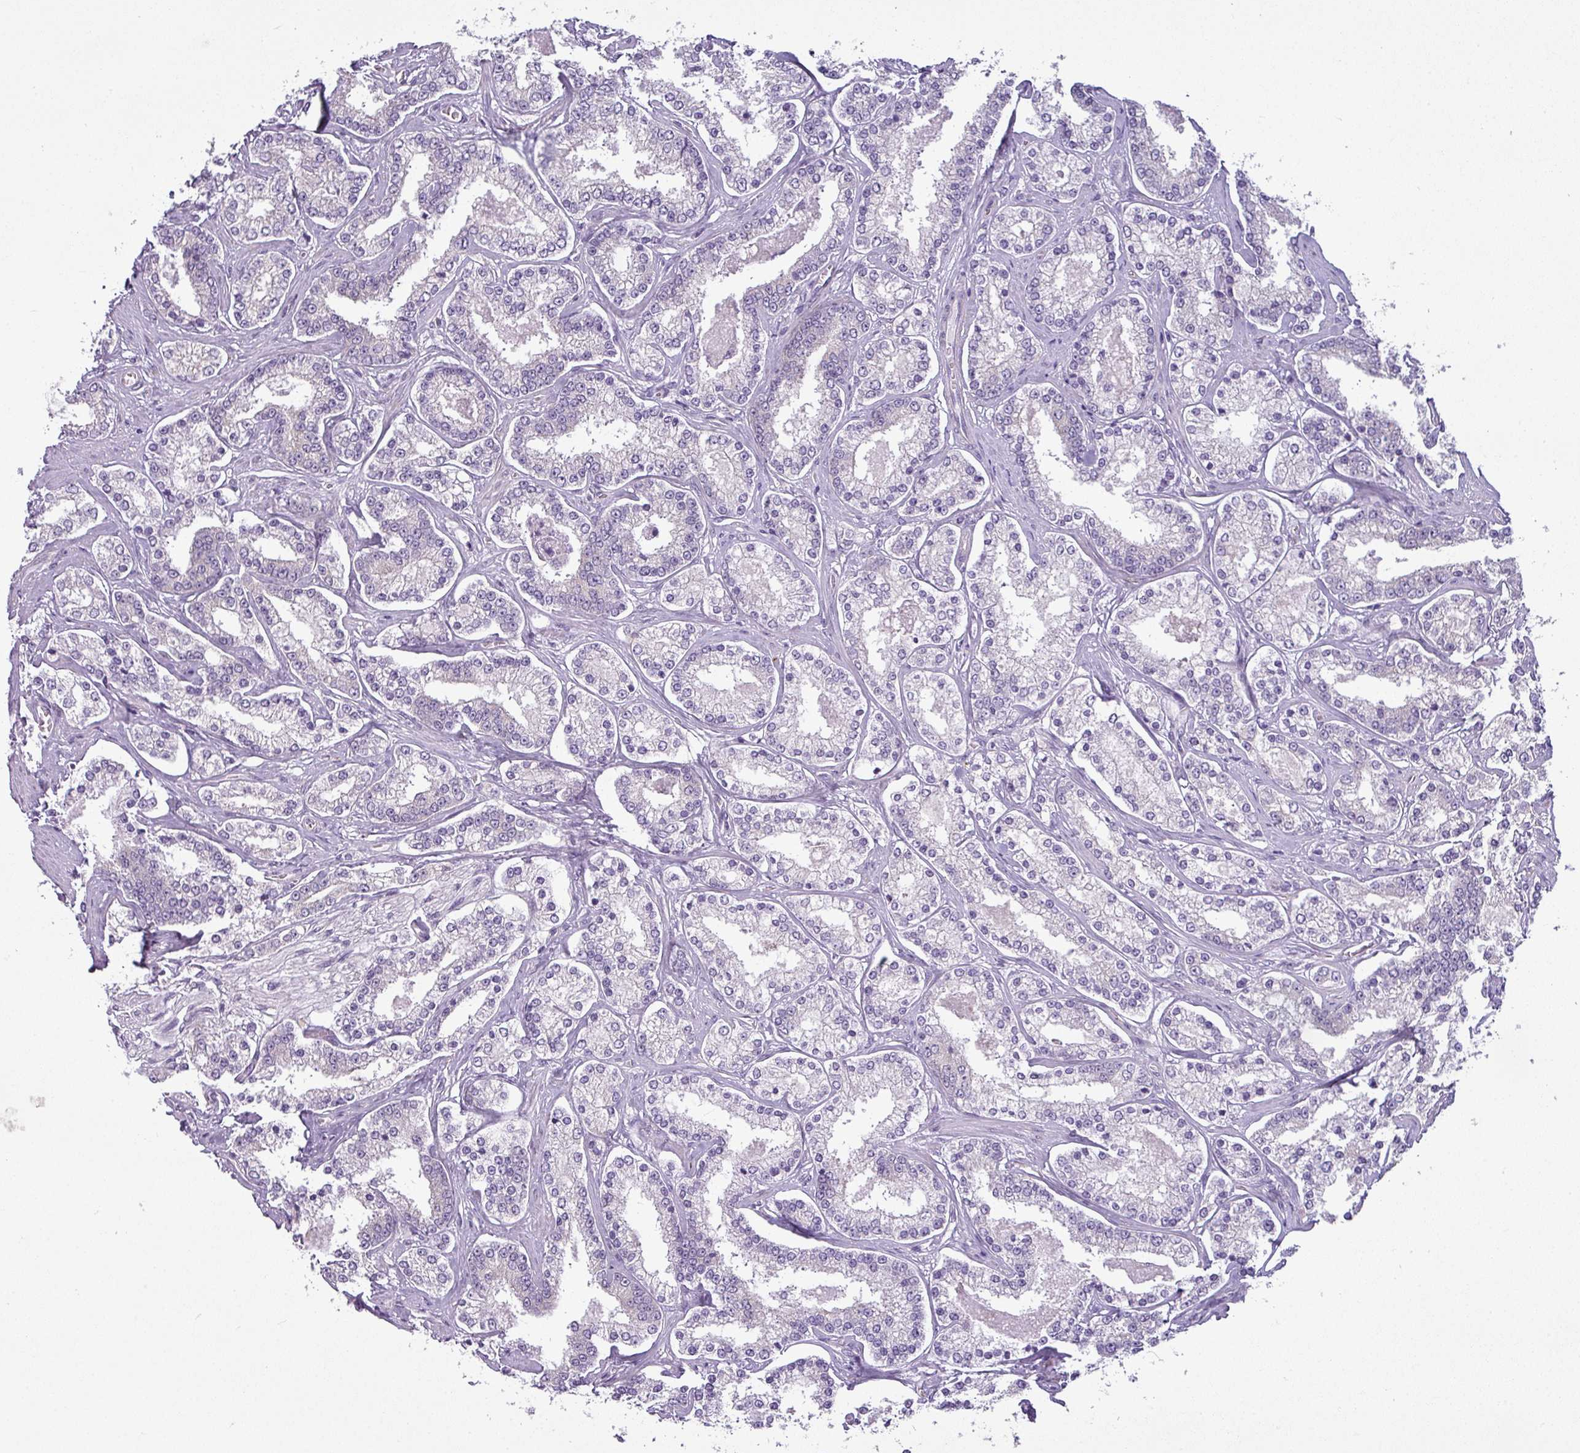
{"staining": {"intensity": "negative", "quantity": "none", "location": "none"}, "tissue": "prostate cancer", "cell_type": "Tumor cells", "image_type": "cancer", "snomed": [{"axis": "morphology", "description": "Normal tissue, NOS"}, {"axis": "morphology", "description": "Adenocarcinoma, High grade"}, {"axis": "topography", "description": "Prostate"}], "caption": "DAB immunohistochemical staining of prostate cancer demonstrates no significant positivity in tumor cells.", "gene": "TOR1AIP2", "patient": {"sex": "male", "age": 83}}